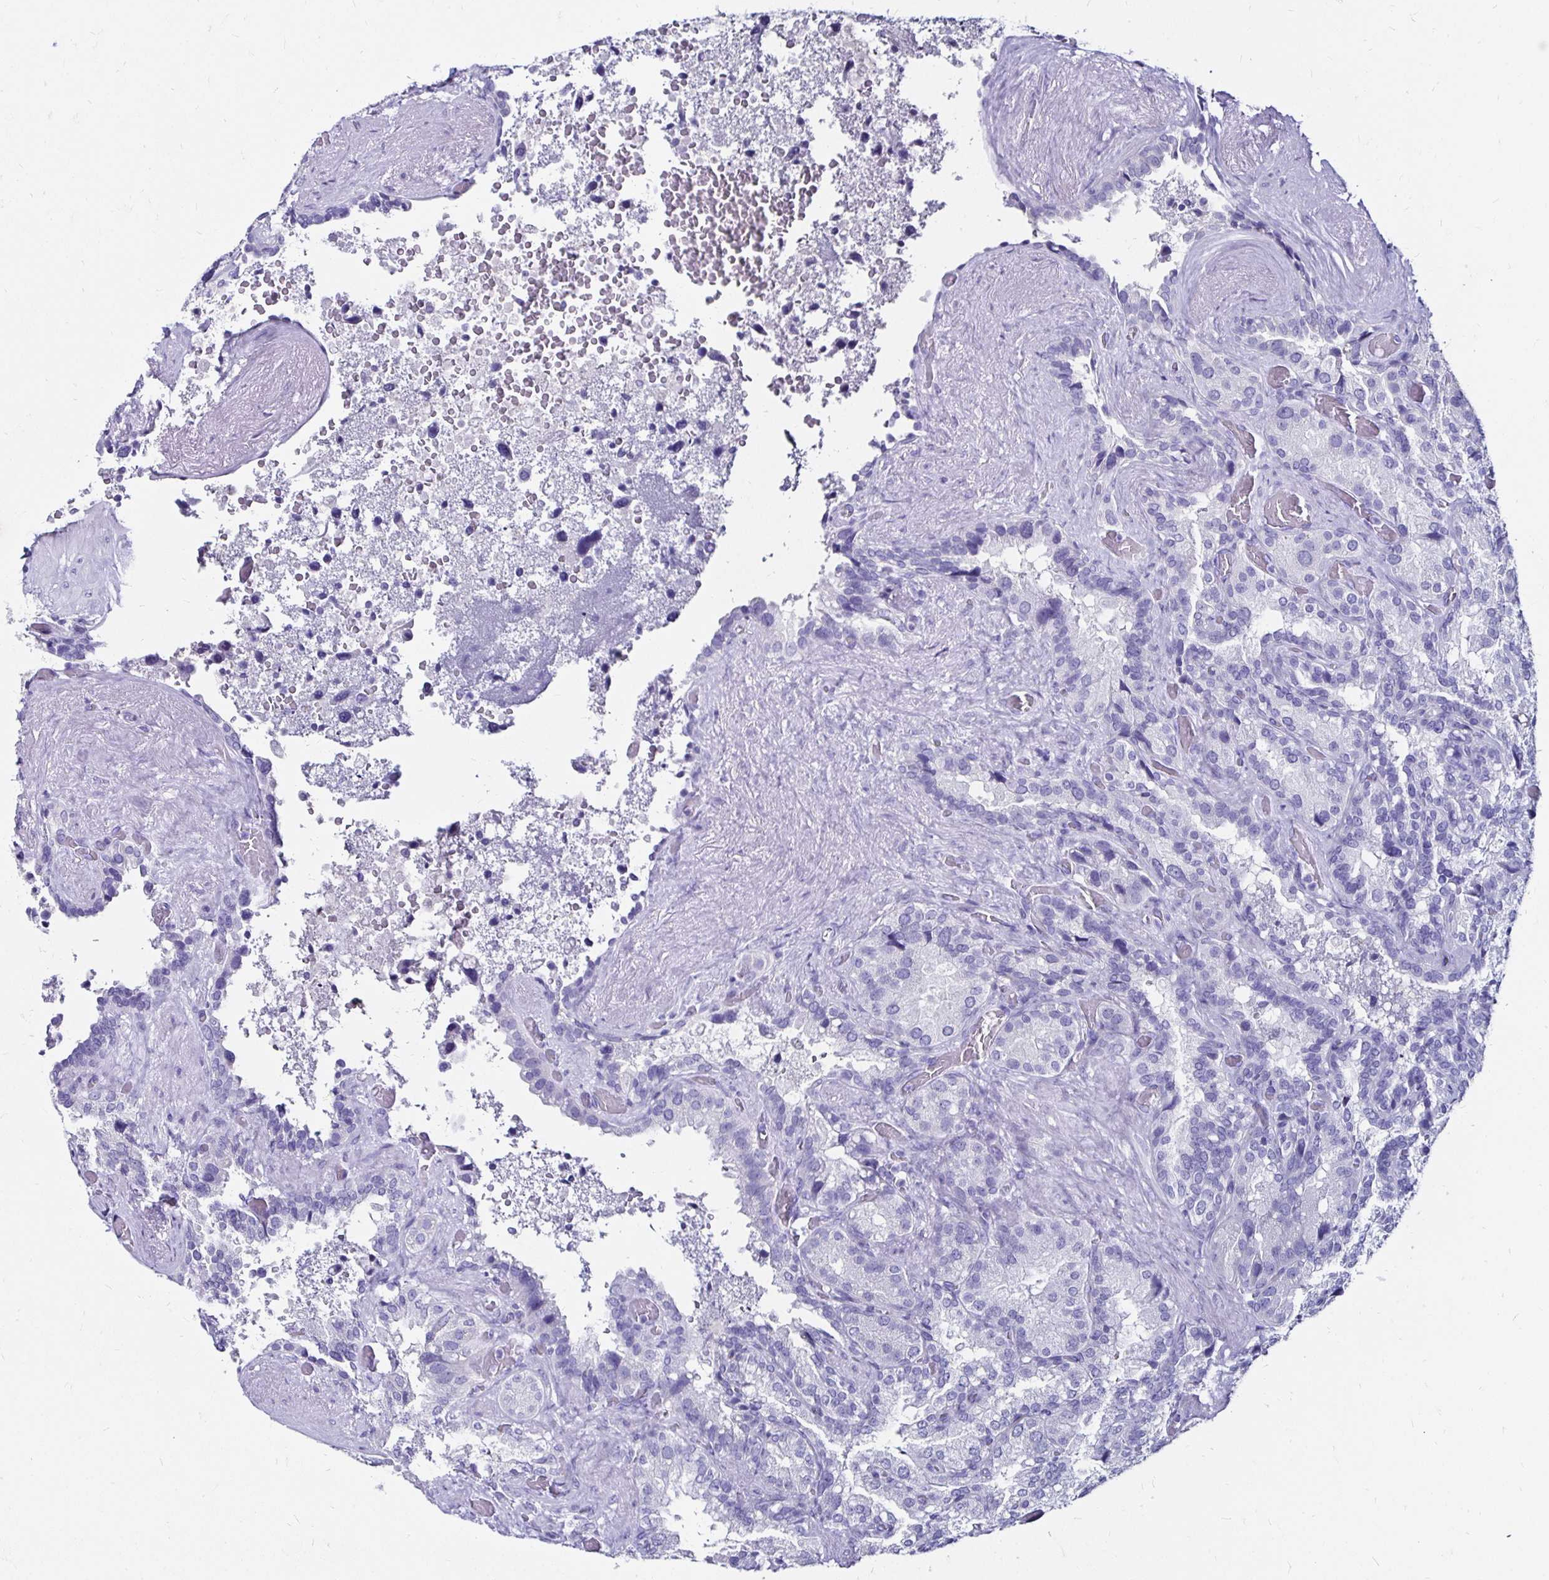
{"staining": {"intensity": "negative", "quantity": "none", "location": "none"}, "tissue": "seminal vesicle", "cell_type": "Glandular cells", "image_type": "normal", "snomed": [{"axis": "morphology", "description": "Normal tissue, NOS"}, {"axis": "topography", "description": "Seminal veicle"}], "caption": "Immunohistochemistry (IHC) of unremarkable seminal vesicle exhibits no staining in glandular cells. The staining is performed using DAB brown chromogen with nuclei counter-stained in using hematoxylin.", "gene": "KCNT1", "patient": {"sex": "male", "age": 60}}